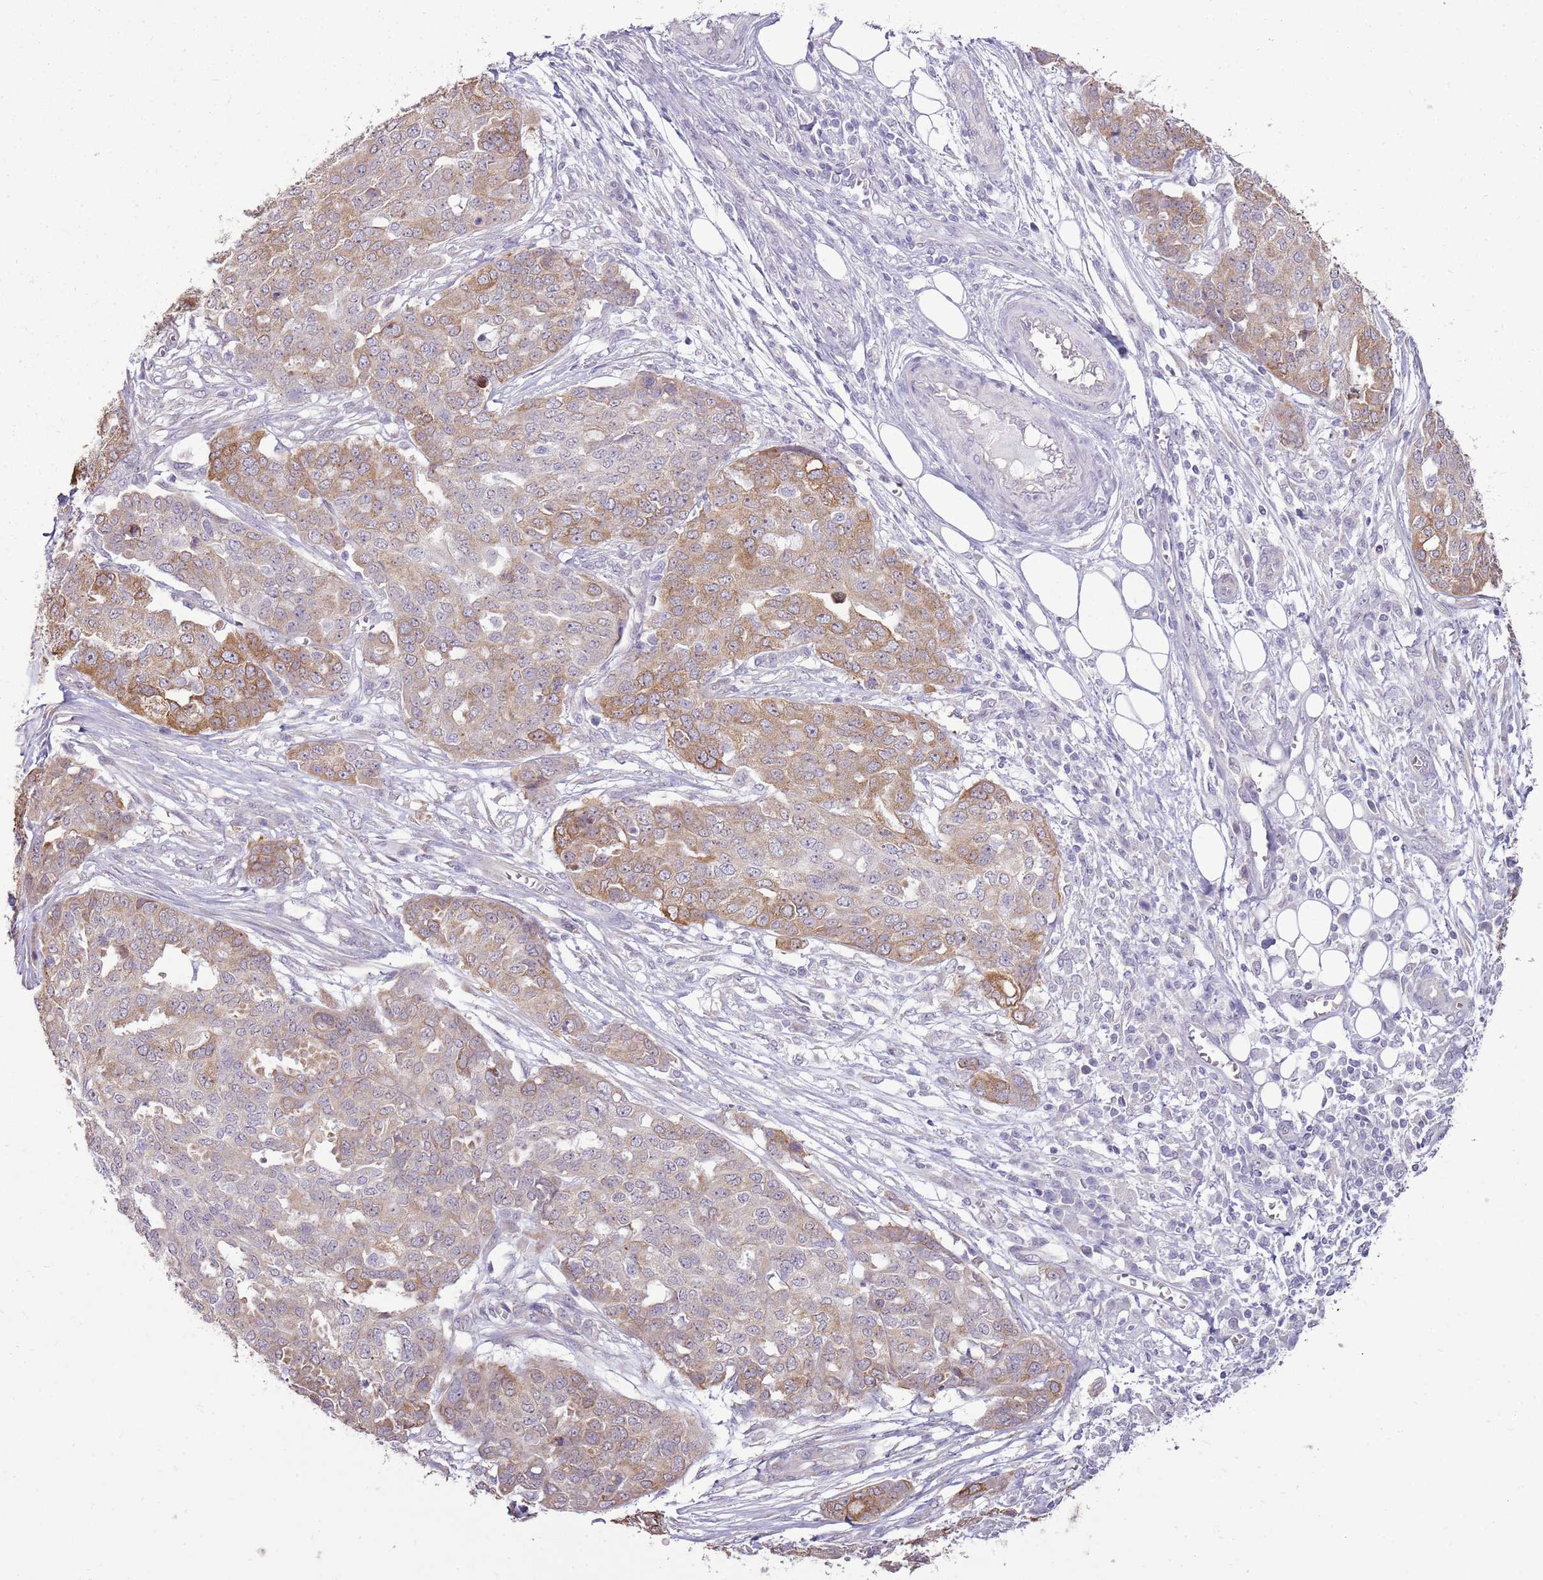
{"staining": {"intensity": "moderate", "quantity": ">75%", "location": "cytoplasmic/membranous"}, "tissue": "ovarian cancer", "cell_type": "Tumor cells", "image_type": "cancer", "snomed": [{"axis": "morphology", "description": "Cystadenocarcinoma, serous, NOS"}, {"axis": "topography", "description": "Soft tissue"}, {"axis": "topography", "description": "Ovary"}], "caption": "Ovarian cancer (serous cystadenocarcinoma) stained with a brown dye reveals moderate cytoplasmic/membranous positive expression in approximately >75% of tumor cells.", "gene": "UGGT2", "patient": {"sex": "female", "age": 57}}